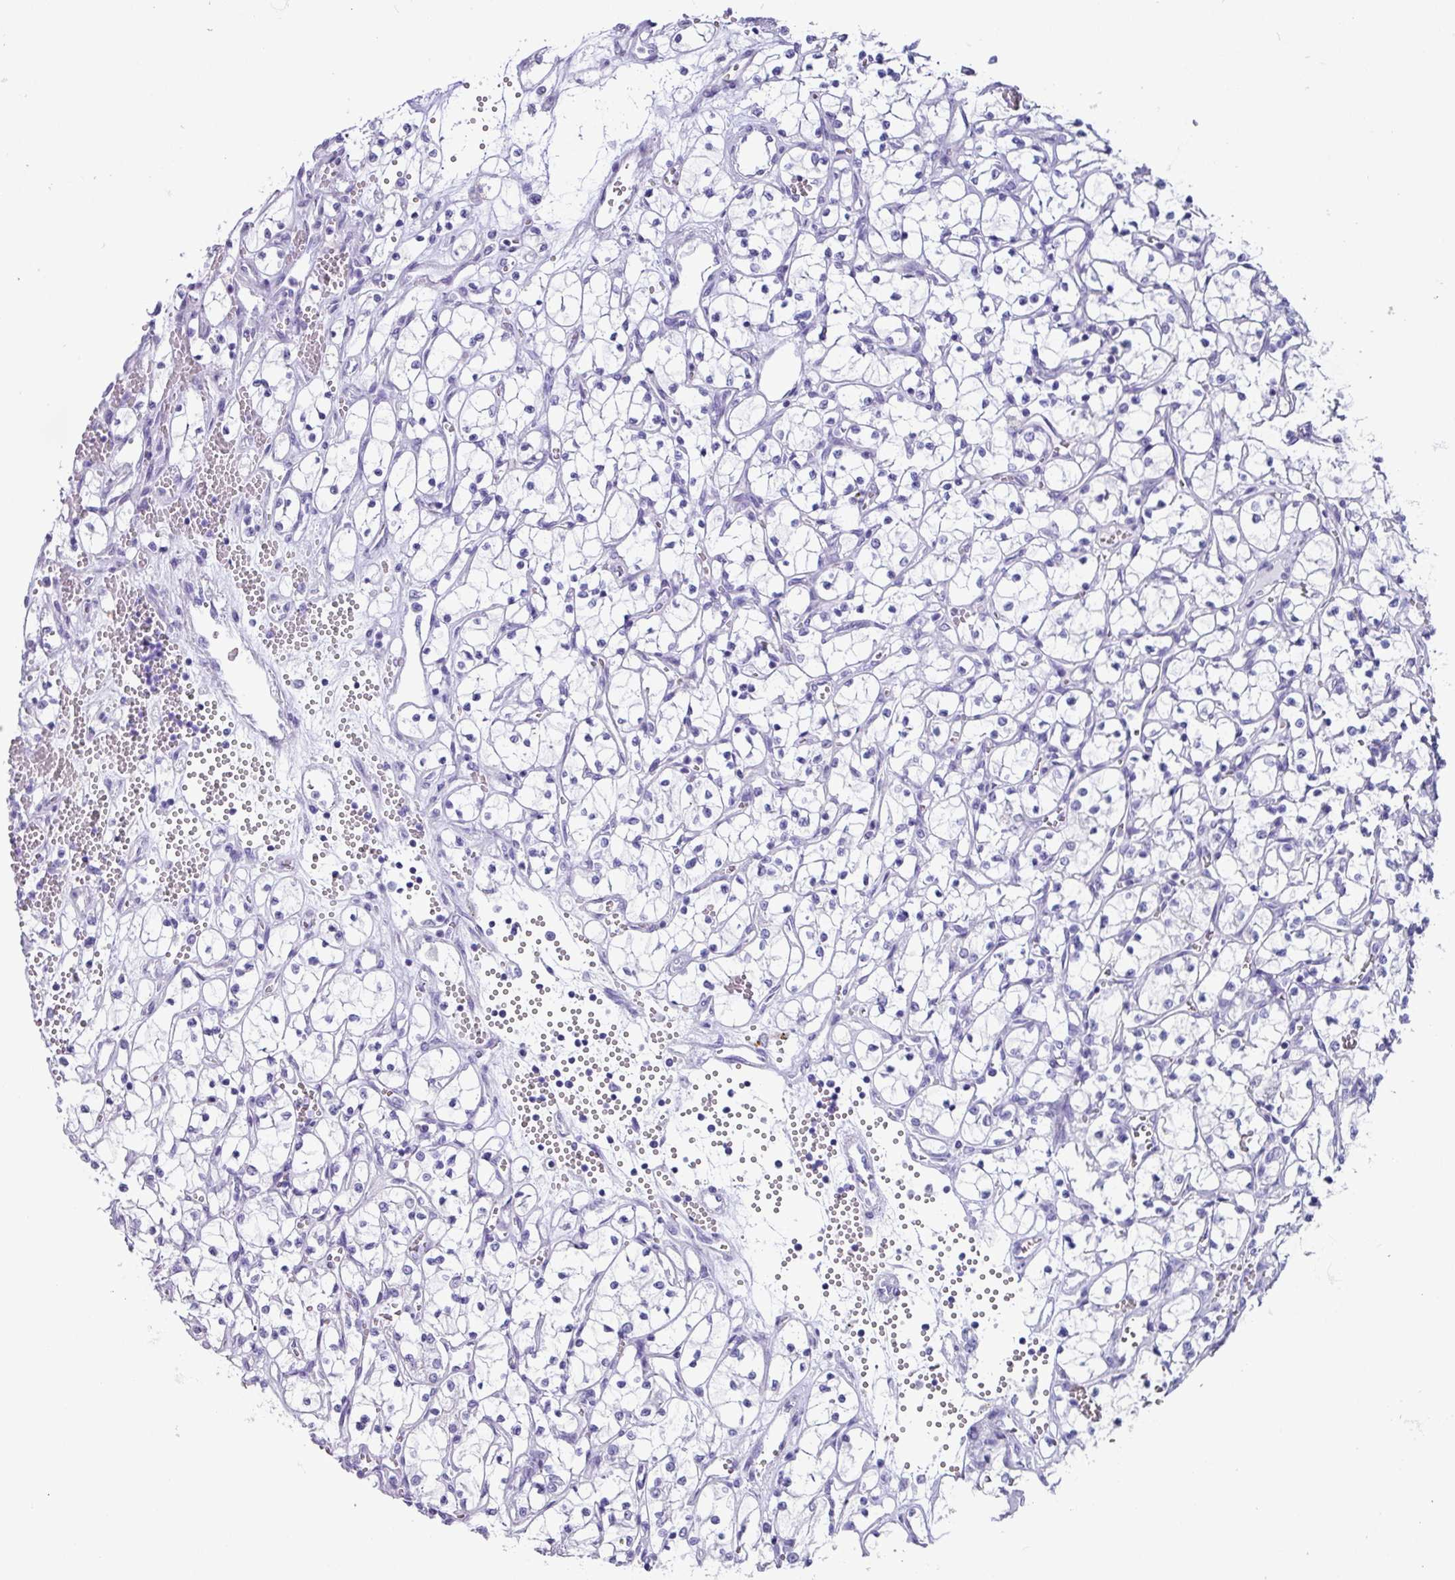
{"staining": {"intensity": "negative", "quantity": "none", "location": "none"}, "tissue": "renal cancer", "cell_type": "Tumor cells", "image_type": "cancer", "snomed": [{"axis": "morphology", "description": "Adenocarcinoma, NOS"}, {"axis": "topography", "description": "Kidney"}], "caption": "Immunohistochemical staining of human renal adenocarcinoma exhibits no significant positivity in tumor cells. (DAB immunohistochemistry visualized using brightfield microscopy, high magnification).", "gene": "NCCRP1", "patient": {"sex": "female", "age": 69}}